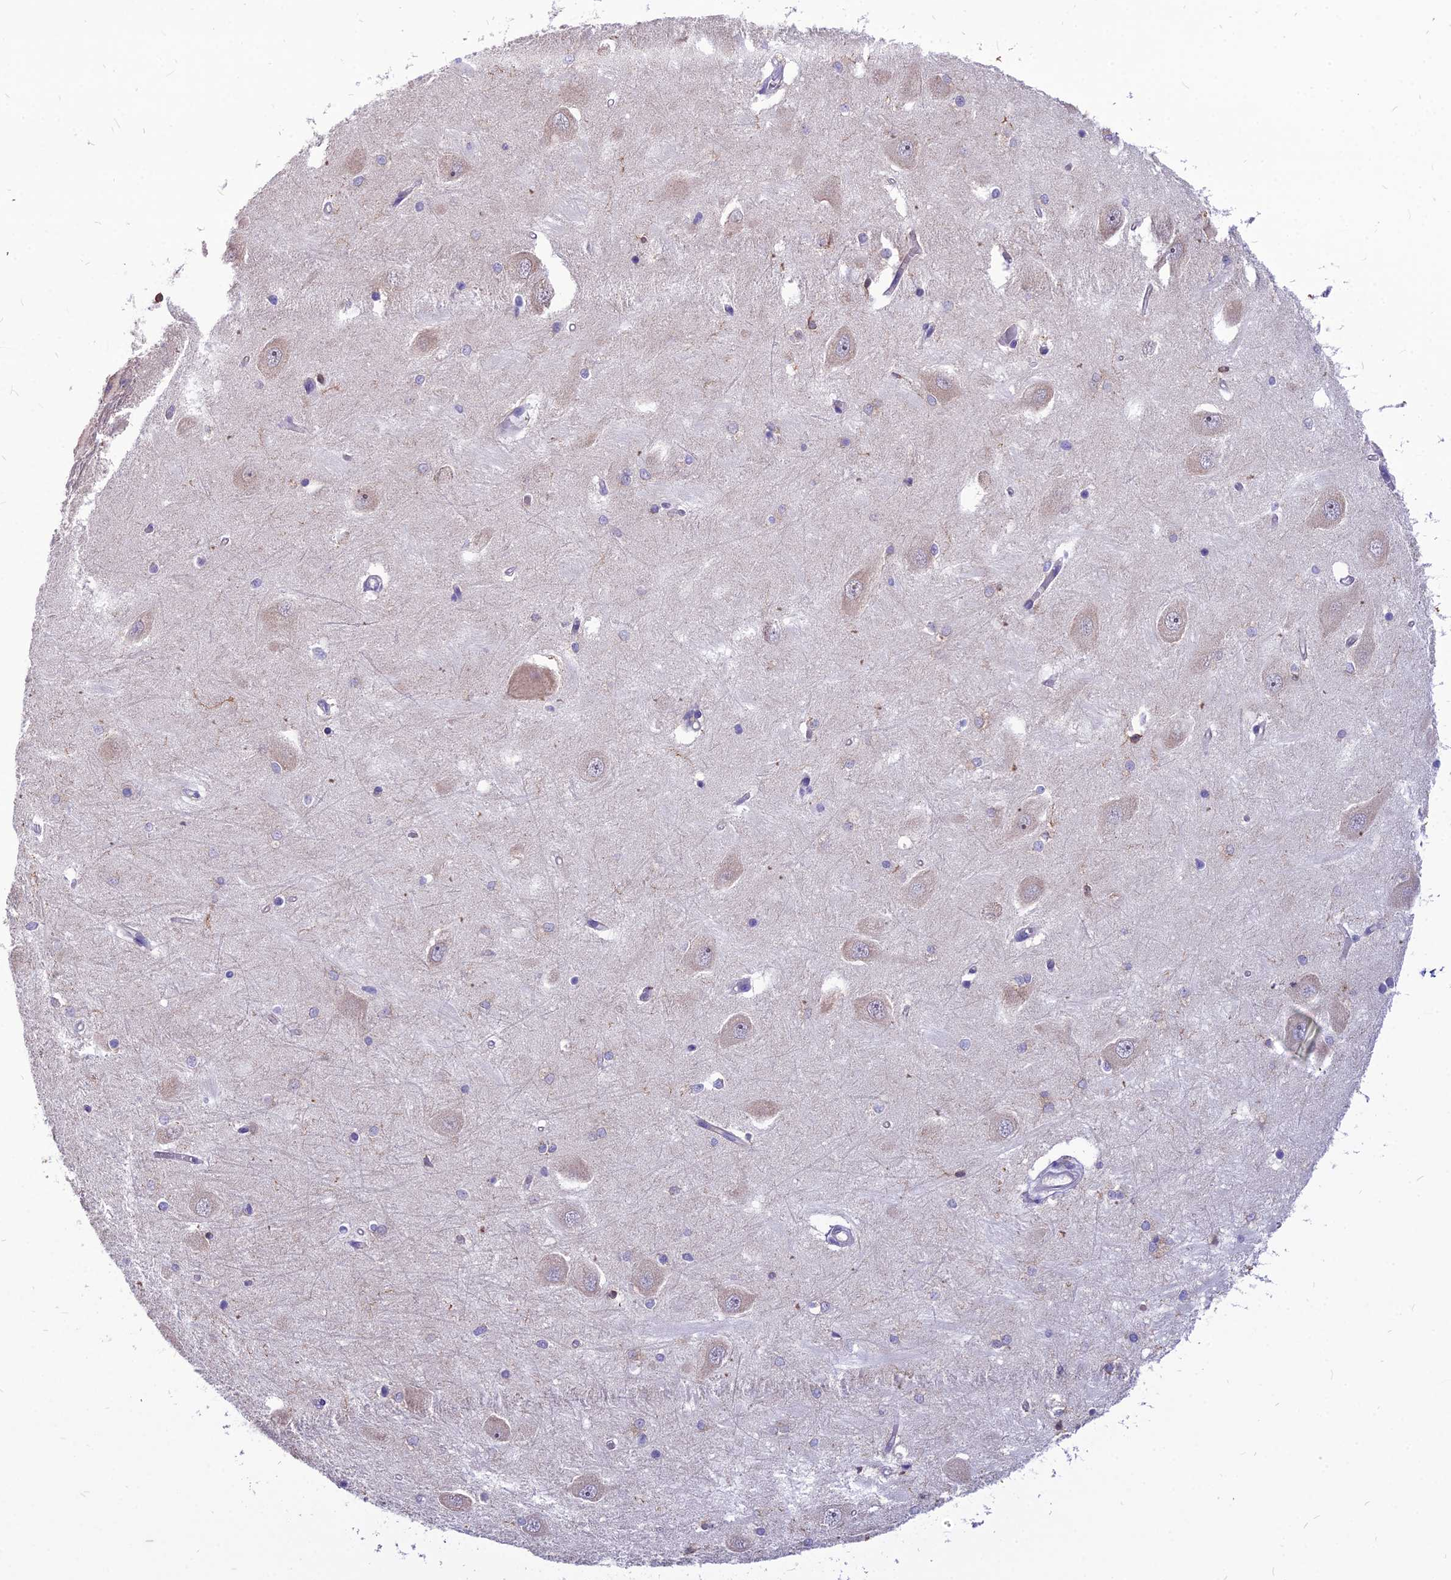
{"staining": {"intensity": "negative", "quantity": "none", "location": "none"}, "tissue": "hippocampus", "cell_type": "Glial cells", "image_type": "normal", "snomed": [{"axis": "morphology", "description": "Normal tissue, NOS"}, {"axis": "topography", "description": "Hippocampus"}], "caption": "This is an immunohistochemistry (IHC) photomicrograph of benign human hippocampus. There is no positivity in glial cells.", "gene": "PCED1B", "patient": {"sex": "male", "age": 45}}